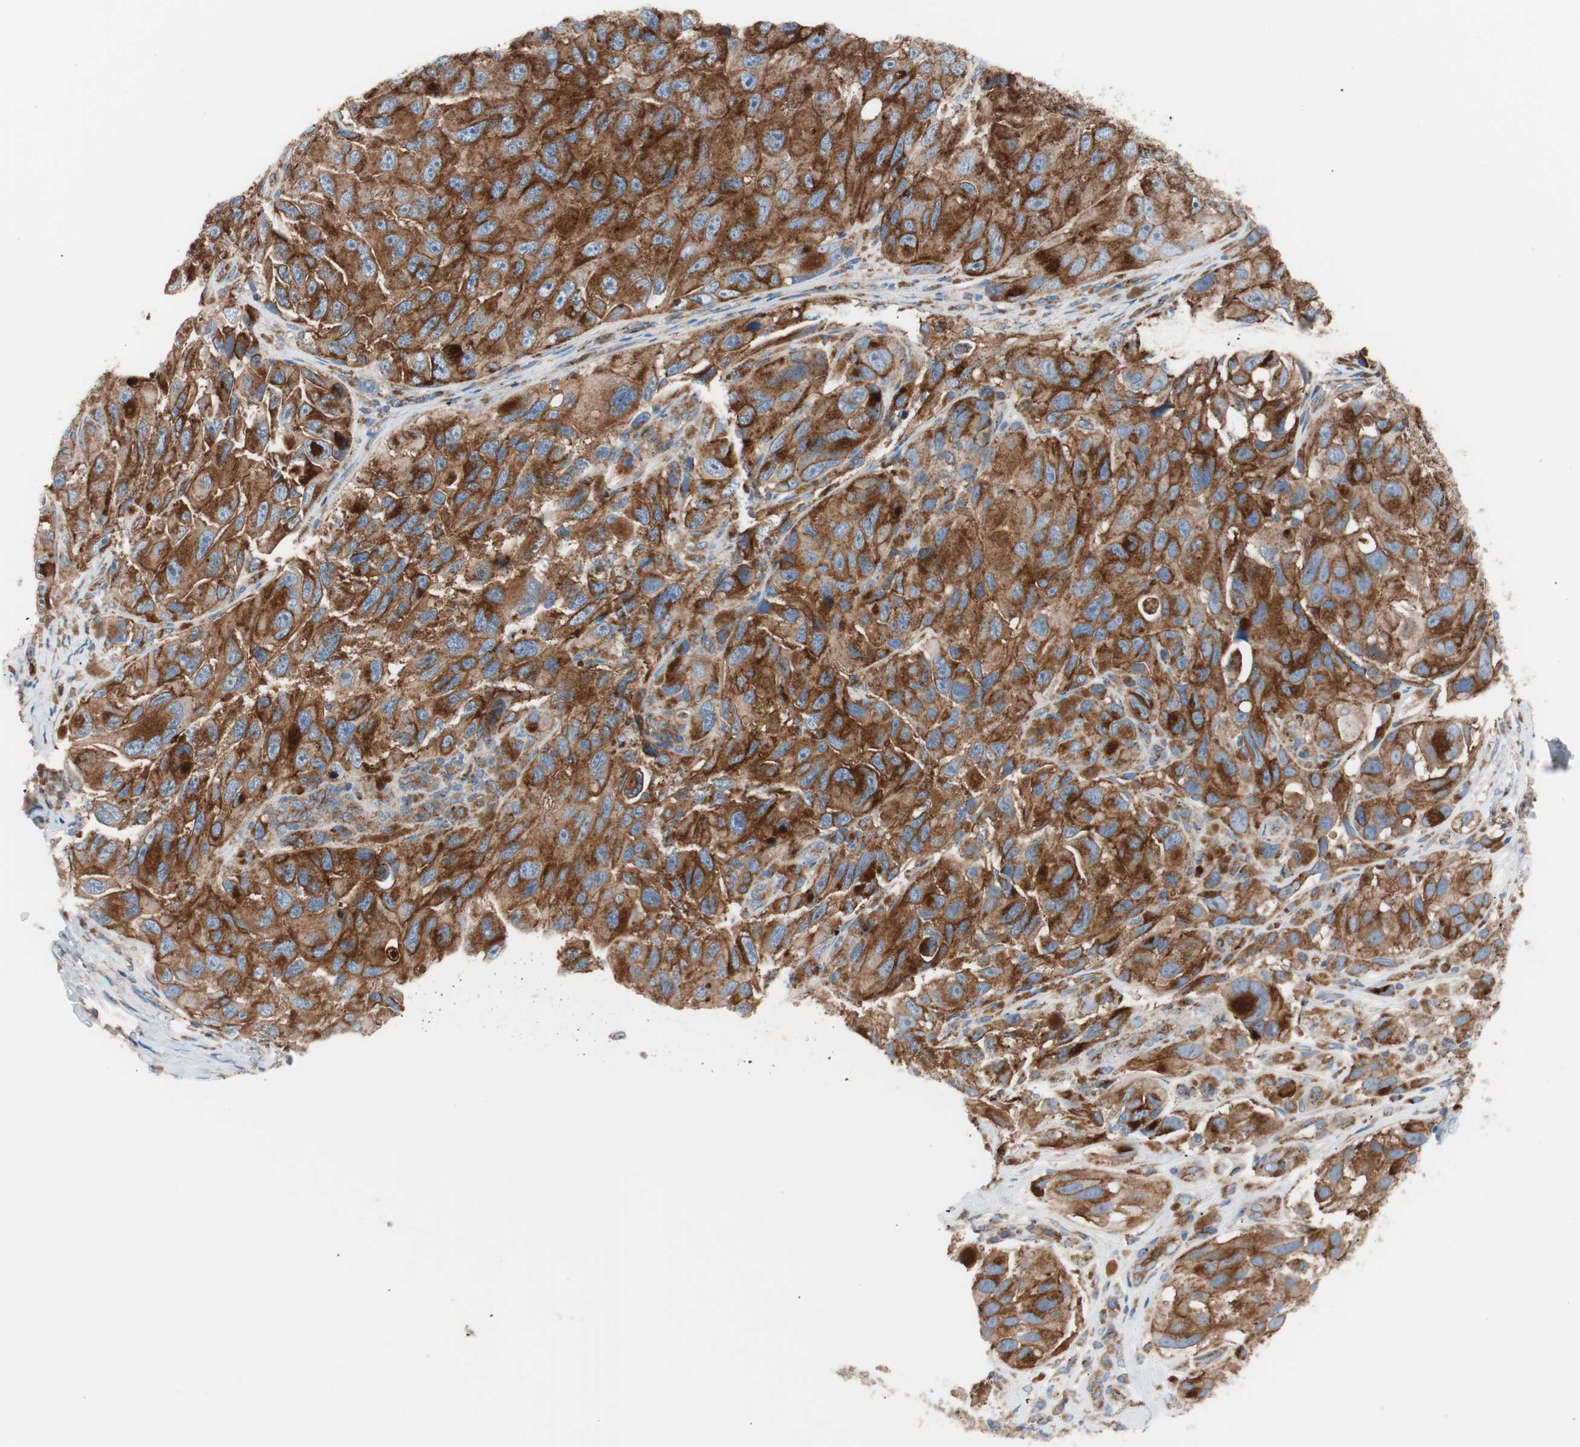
{"staining": {"intensity": "strong", "quantity": ">75%", "location": "cytoplasmic/membranous"}, "tissue": "melanoma", "cell_type": "Tumor cells", "image_type": "cancer", "snomed": [{"axis": "morphology", "description": "Malignant melanoma, NOS"}, {"axis": "topography", "description": "Skin"}], "caption": "This photomicrograph displays immunohistochemistry staining of human melanoma, with high strong cytoplasmic/membranous staining in approximately >75% of tumor cells.", "gene": "FLOT2", "patient": {"sex": "female", "age": 73}}